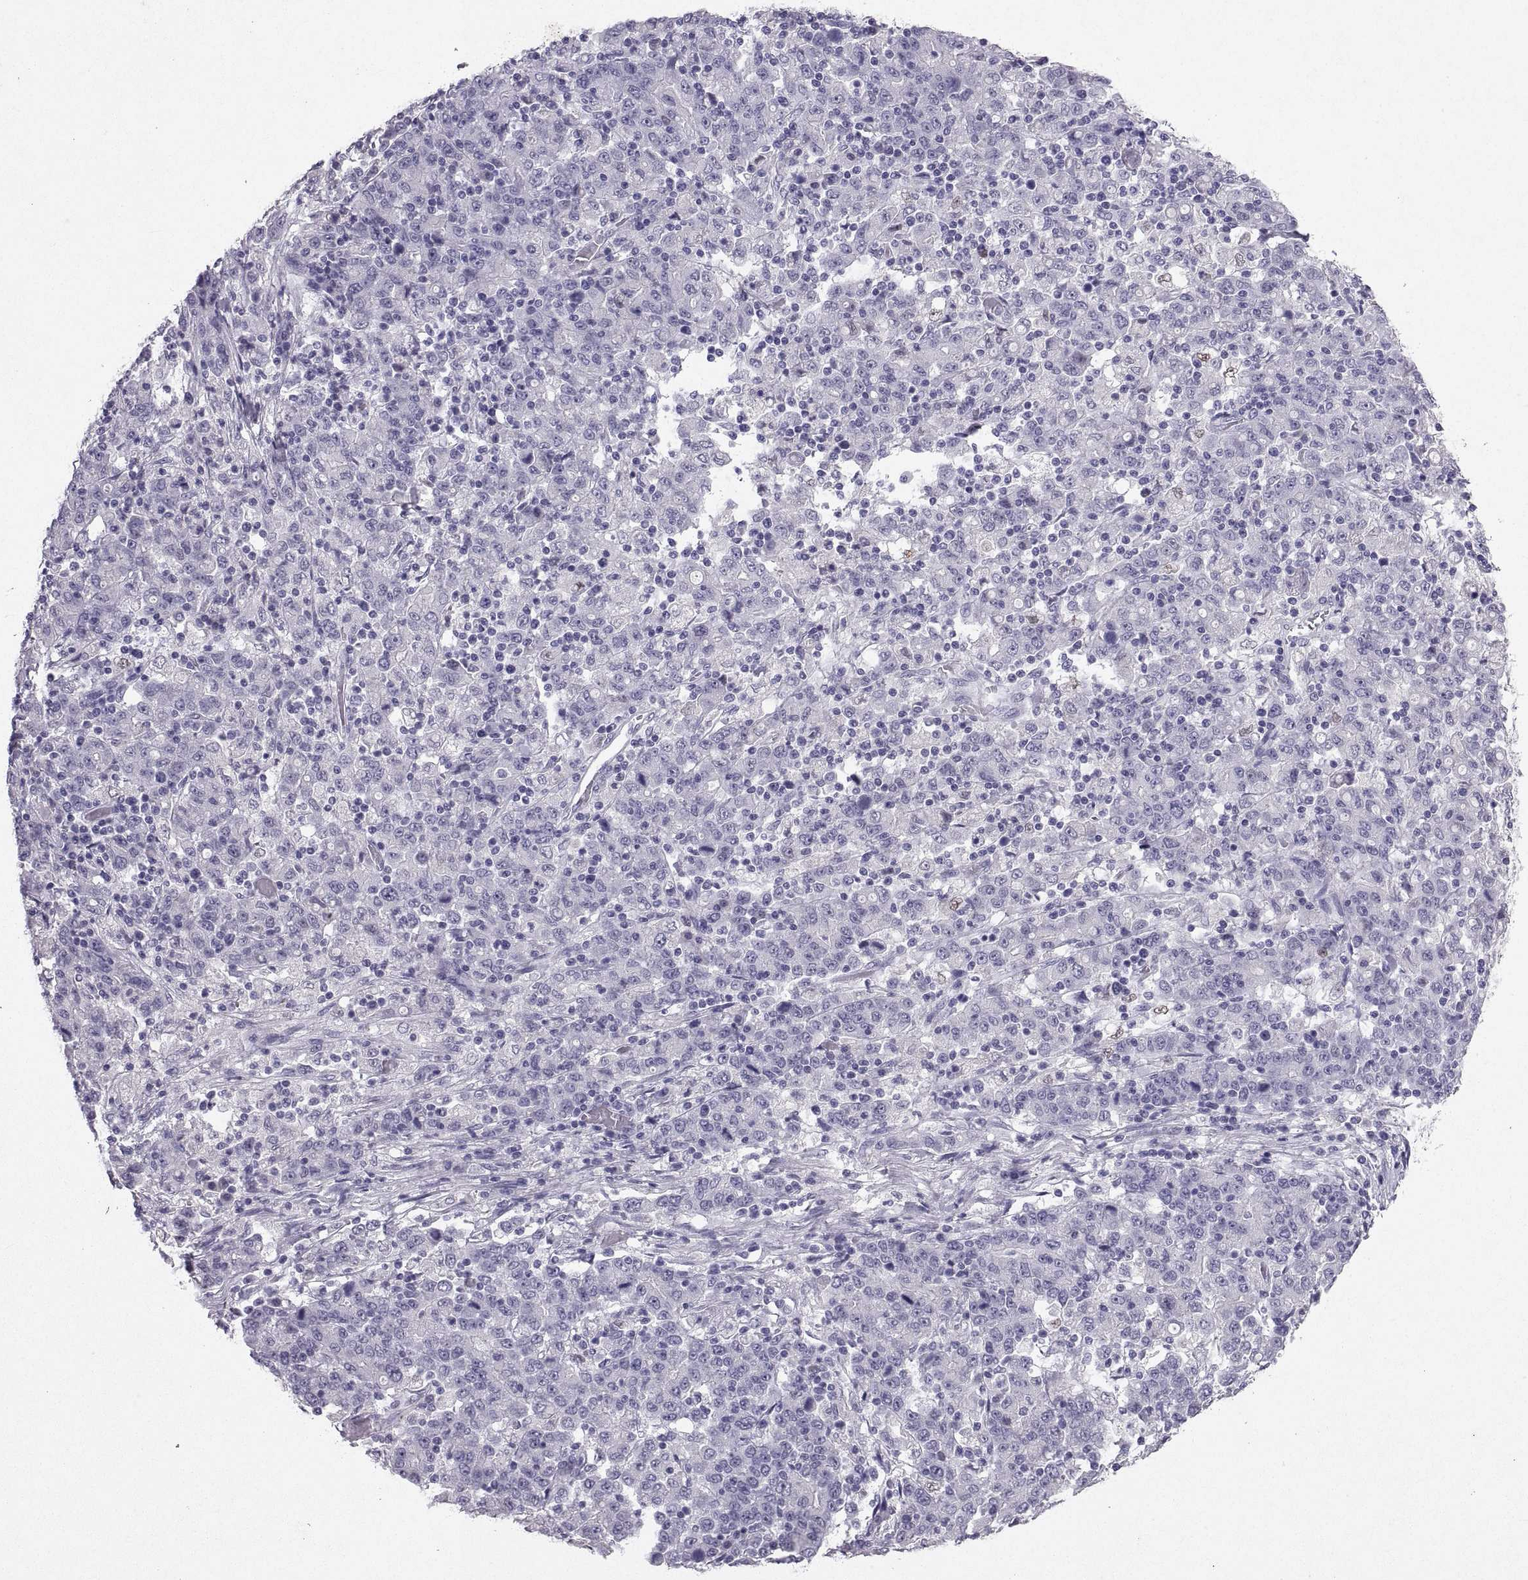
{"staining": {"intensity": "negative", "quantity": "none", "location": "none"}, "tissue": "stomach cancer", "cell_type": "Tumor cells", "image_type": "cancer", "snomed": [{"axis": "morphology", "description": "Adenocarcinoma, NOS"}, {"axis": "topography", "description": "Stomach, upper"}], "caption": "DAB immunohistochemical staining of human stomach adenocarcinoma displays no significant expression in tumor cells. (IHC, brightfield microscopy, high magnification).", "gene": "SOX21", "patient": {"sex": "male", "age": 69}}